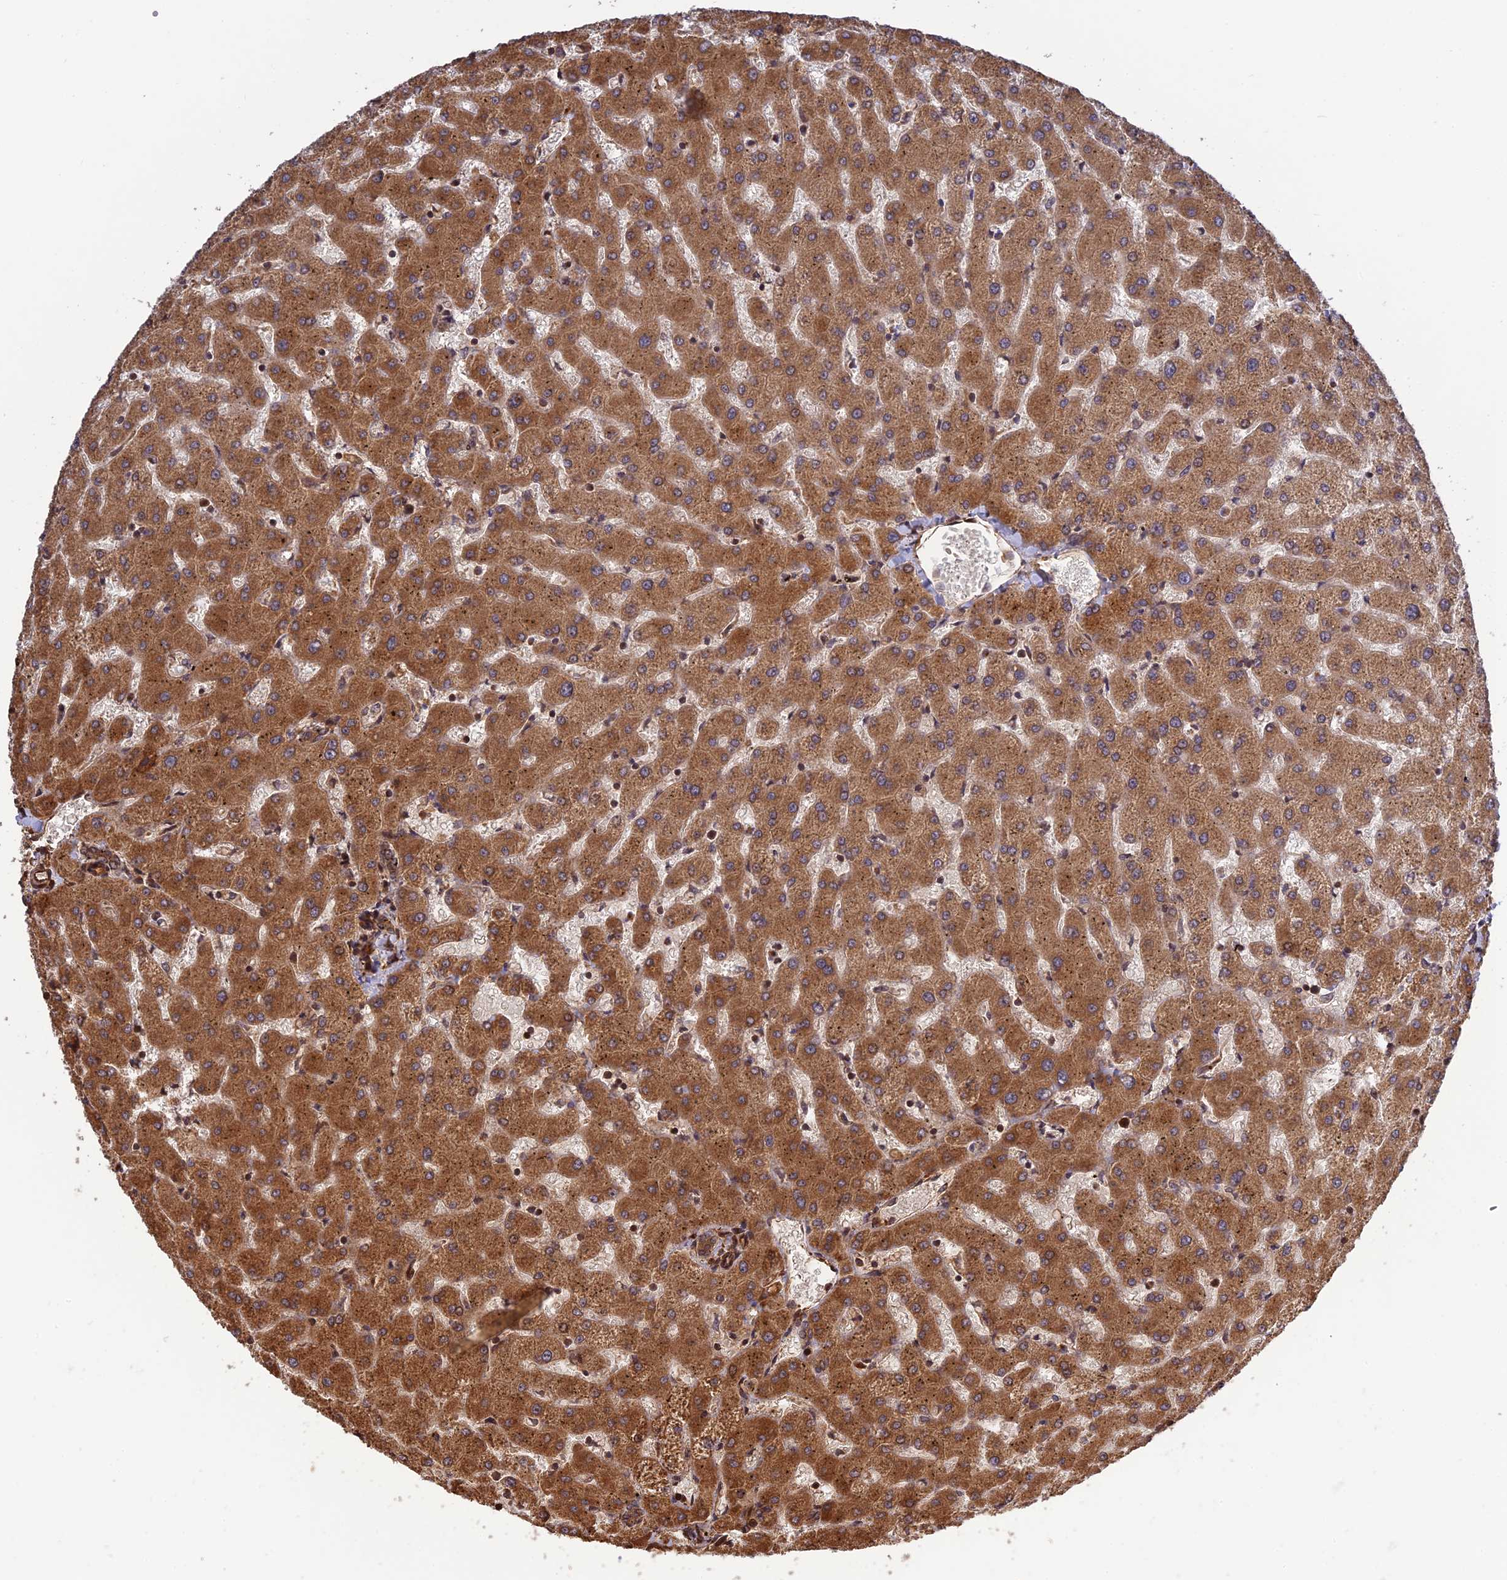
{"staining": {"intensity": "moderate", "quantity": ">75%", "location": "cytoplasmic/membranous"}, "tissue": "liver", "cell_type": "Cholangiocytes", "image_type": "normal", "snomed": [{"axis": "morphology", "description": "Normal tissue, NOS"}, {"axis": "topography", "description": "Liver"}], "caption": "This histopathology image shows IHC staining of unremarkable human liver, with medium moderate cytoplasmic/membranous staining in approximately >75% of cholangiocytes.", "gene": "CREBL2", "patient": {"sex": "female", "age": 63}}